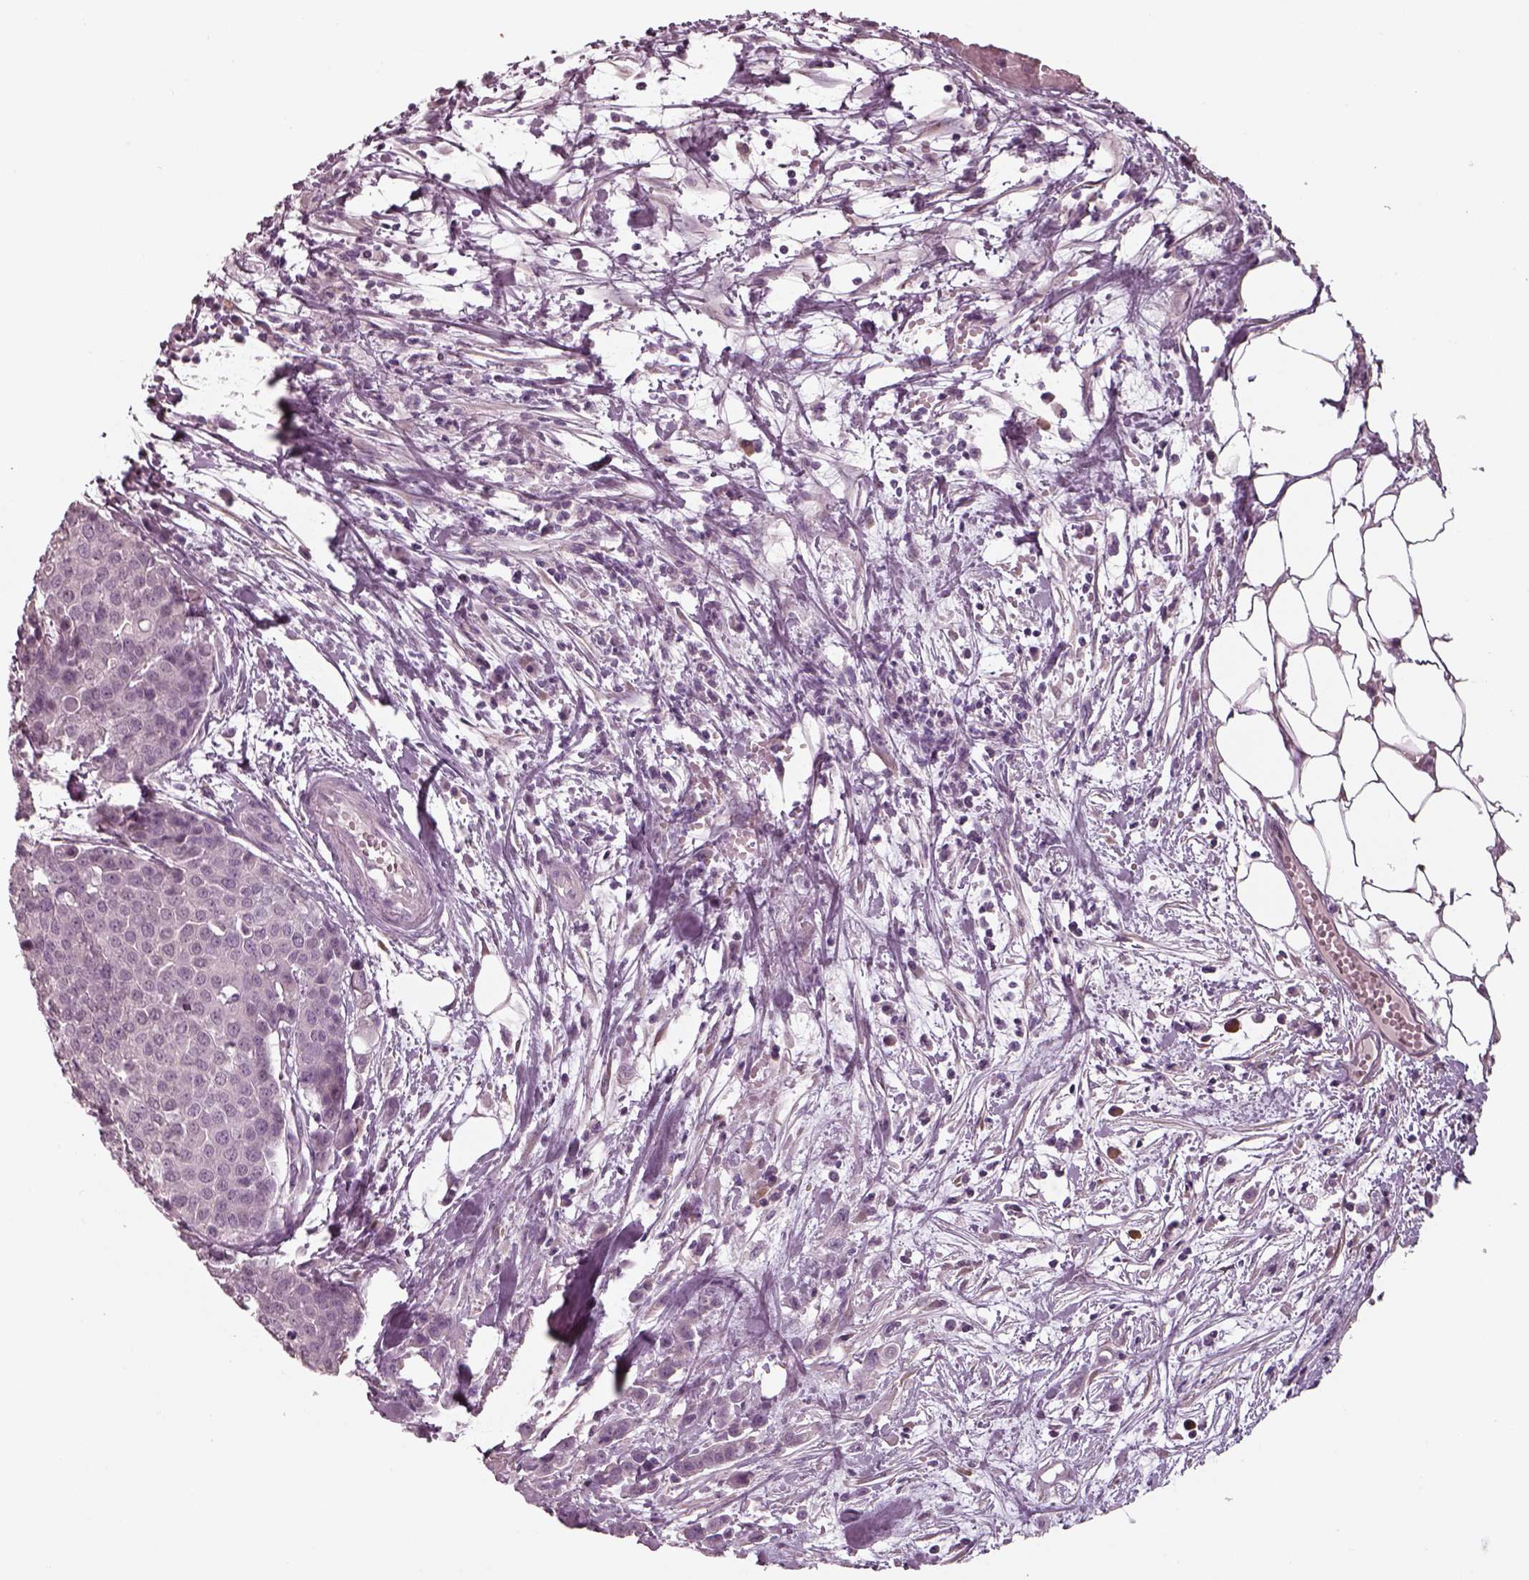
{"staining": {"intensity": "negative", "quantity": "none", "location": "none"}, "tissue": "carcinoid", "cell_type": "Tumor cells", "image_type": "cancer", "snomed": [{"axis": "morphology", "description": "Carcinoid, malignant, NOS"}, {"axis": "topography", "description": "Colon"}], "caption": "Human carcinoid stained for a protein using immunohistochemistry (IHC) exhibits no expression in tumor cells.", "gene": "SEPTIN14", "patient": {"sex": "male", "age": 81}}